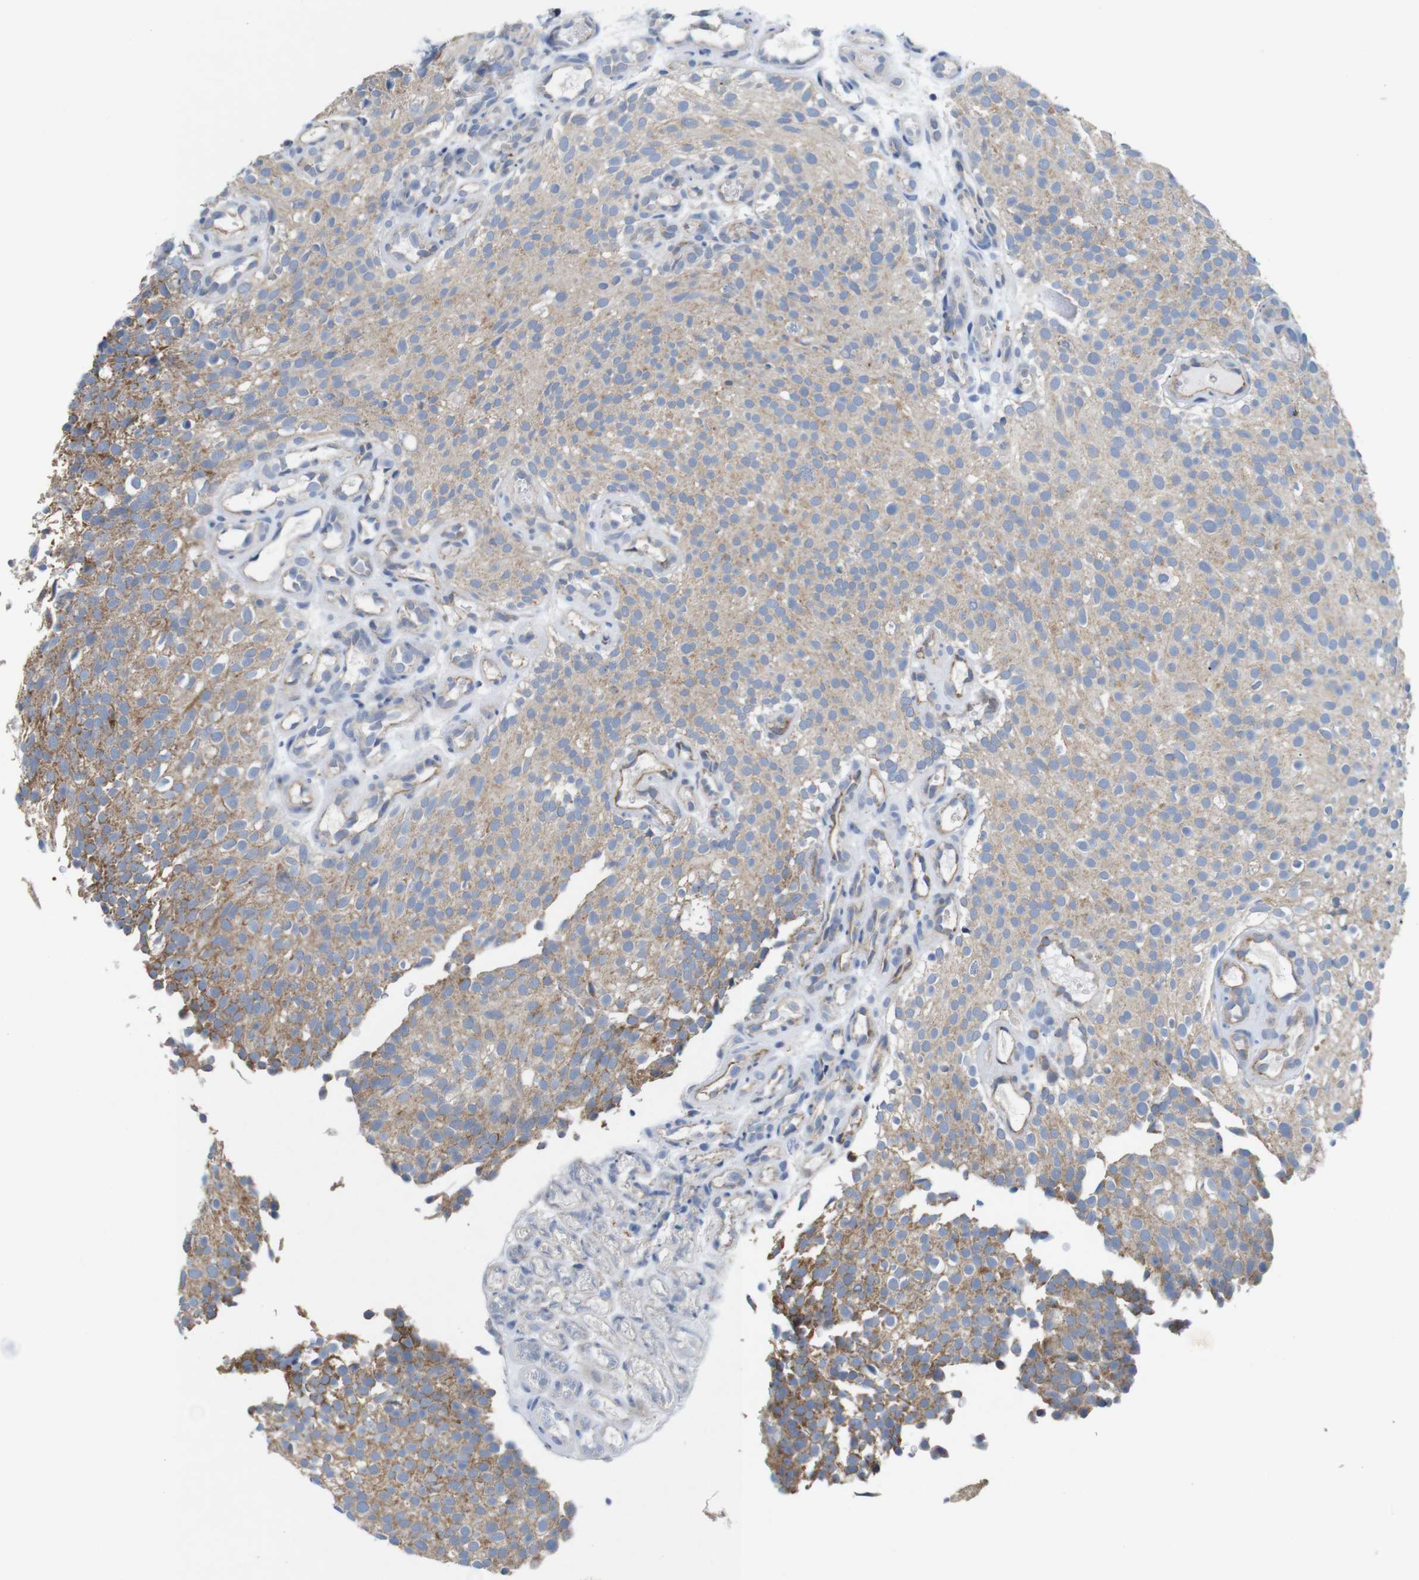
{"staining": {"intensity": "weak", "quantity": ">75%", "location": "cytoplasmic/membranous"}, "tissue": "urothelial cancer", "cell_type": "Tumor cells", "image_type": "cancer", "snomed": [{"axis": "morphology", "description": "Urothelial carcinoma, Low grade"}, {"axis": "topography", "description": "Urinary bladder"}], "caption": "Human low-grade urothelial carcinoma stained for a protein (brown) shows weak cytoplasmic/membranous positive positivity in approximately >75% of tumor cells.", "gene": "F2RL1", "patient": {"sex": "male", "age": 78}}